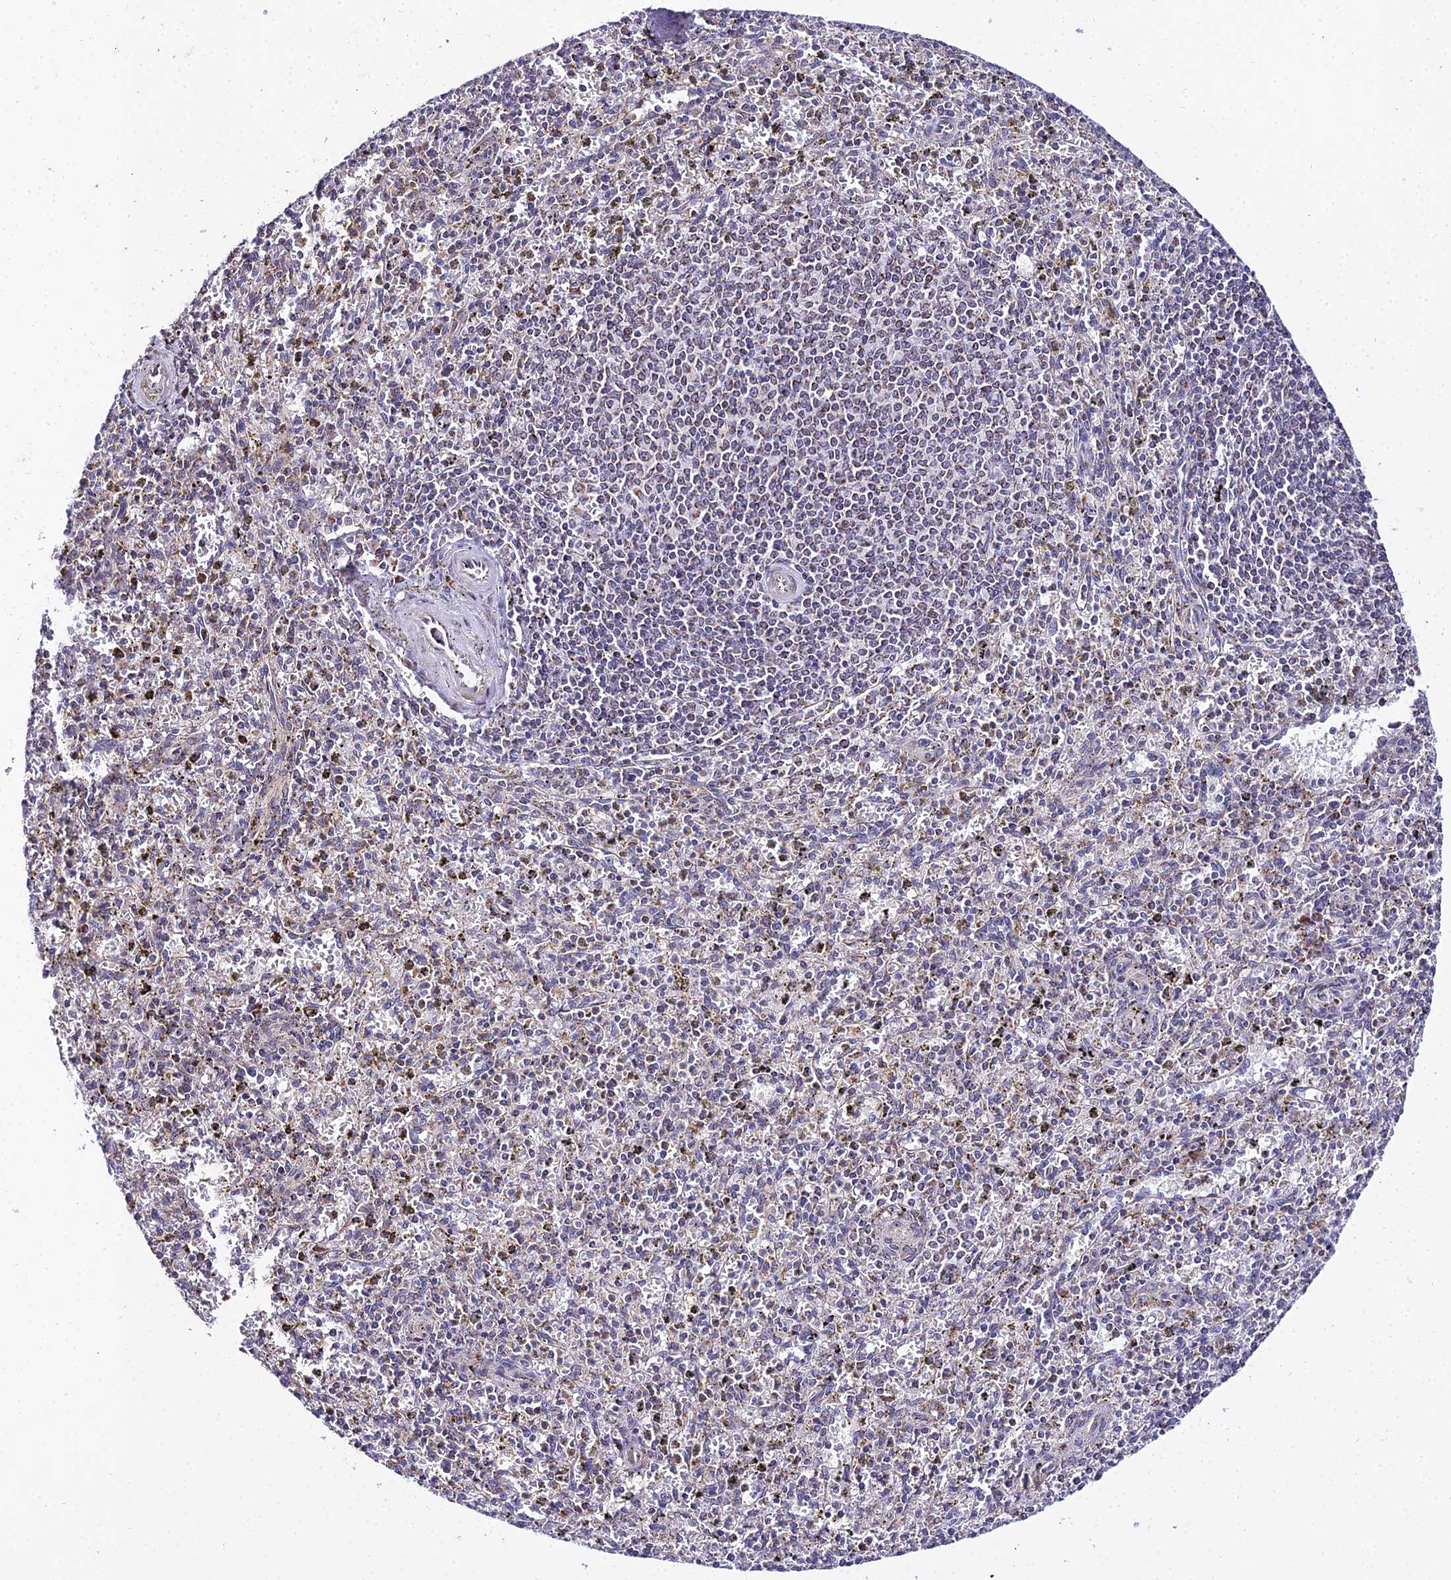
{"staining": {"intensity": "negative", "quantity": "none", "location": "none"}, "tissue": "spleen", "cell_type": "Cells in red pulp", "image_type": "normal", "snomed": [{"axis": "morphology", "description": "Normal tissue, NOS"}, {"axis": "topography", "description": "Spleen"}], "caption": "Spleen stained for a protein using immunohistochemistry (IHC) reveals no positivity cells in red pulp.", "gene": "ATP5PB", "patient": {"sex": "male", "age": 72}}